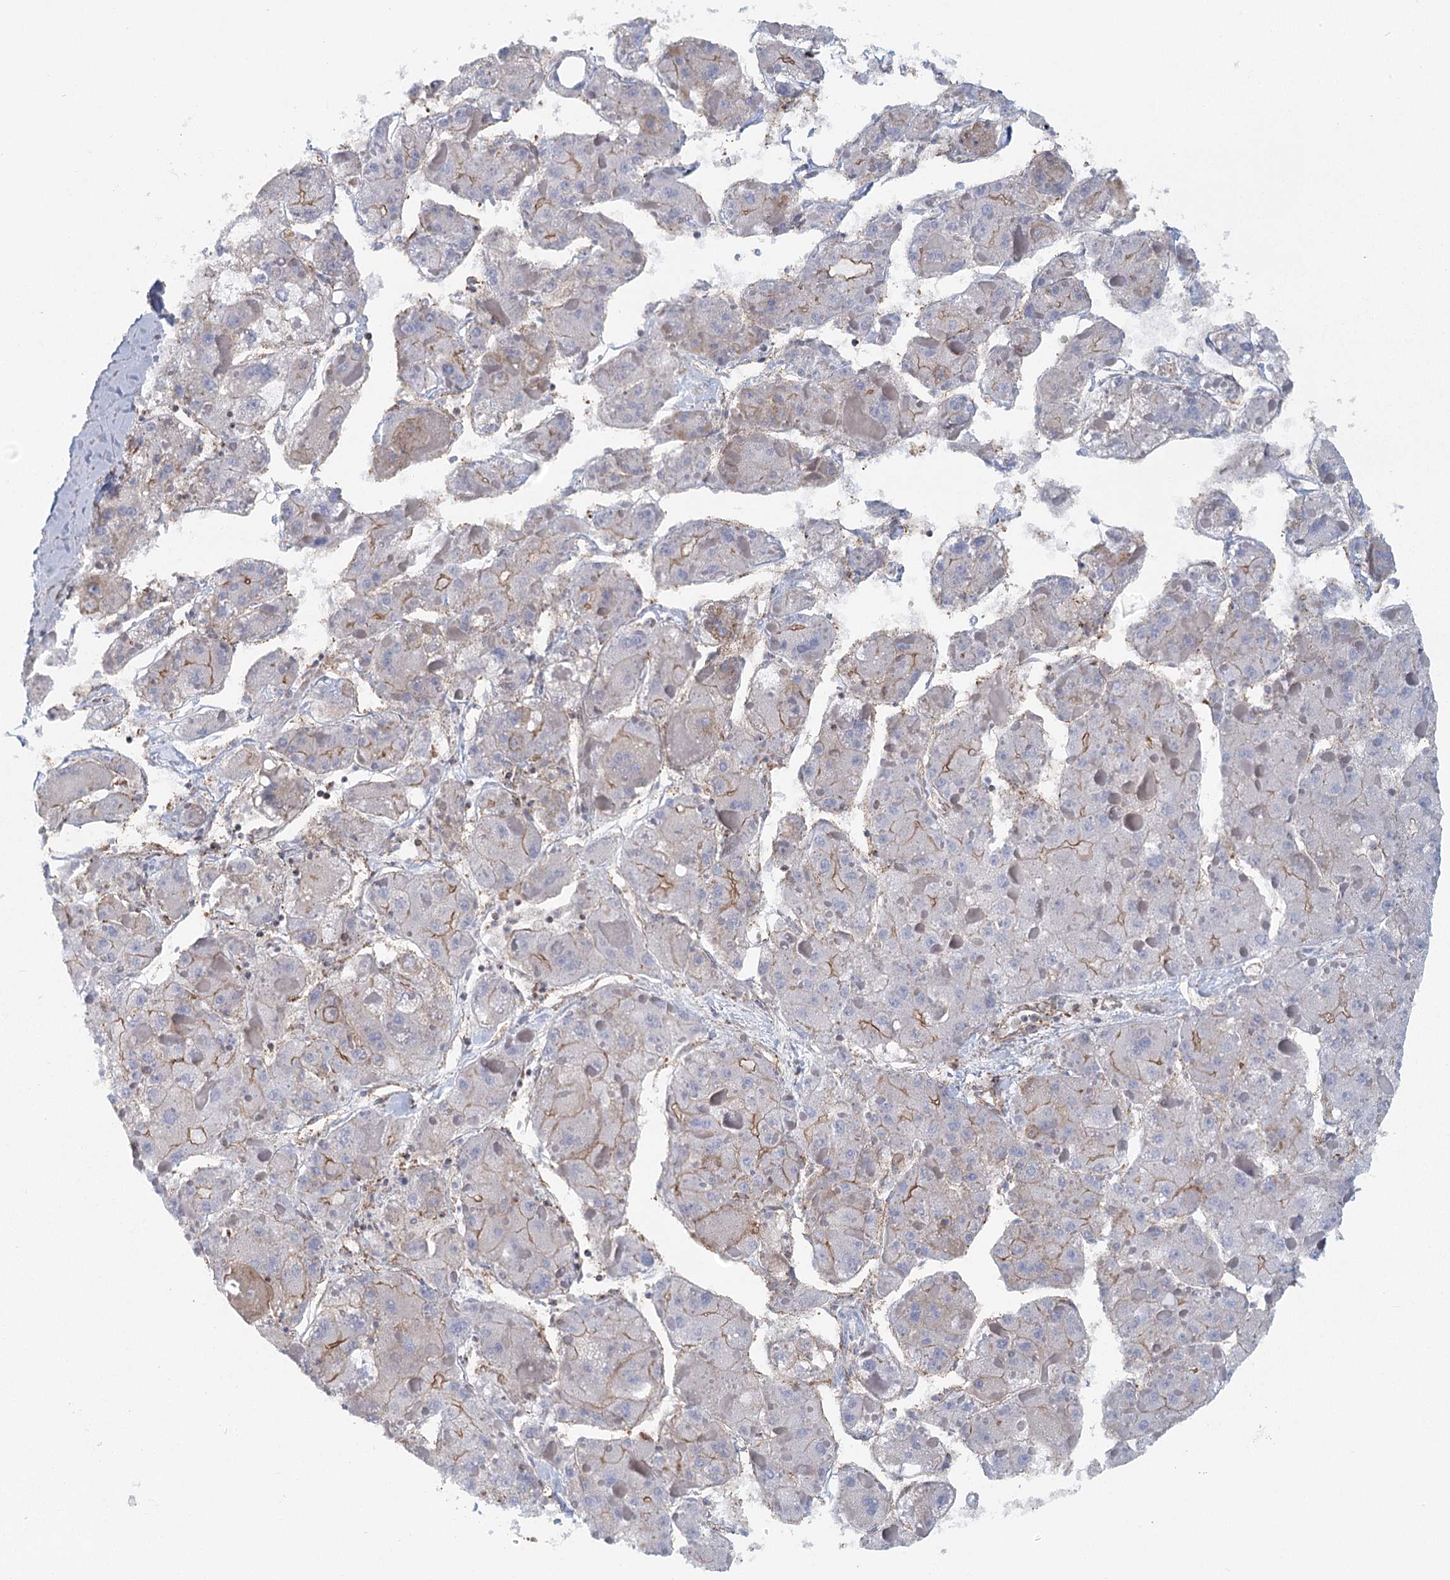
{"staining": {"intensity": "weak", "quantity": "<25%", "location": "cytoplasmic/membranous"}, "tissue": "liver cancer", "cell_type": "Tumor cells", "image_type": "cancer", "snomed": [{"axis": "morphology", "description": "Carcinoma, Hepatocellular, NOS"}, {"axis": "topography", "description": "Liver"}], "caption": "Photomicrograph shows no significant protein expression in tumor cells of liver cancer.", "gene": "IFT46", "patient": {"sex": "female", "age": 73}}